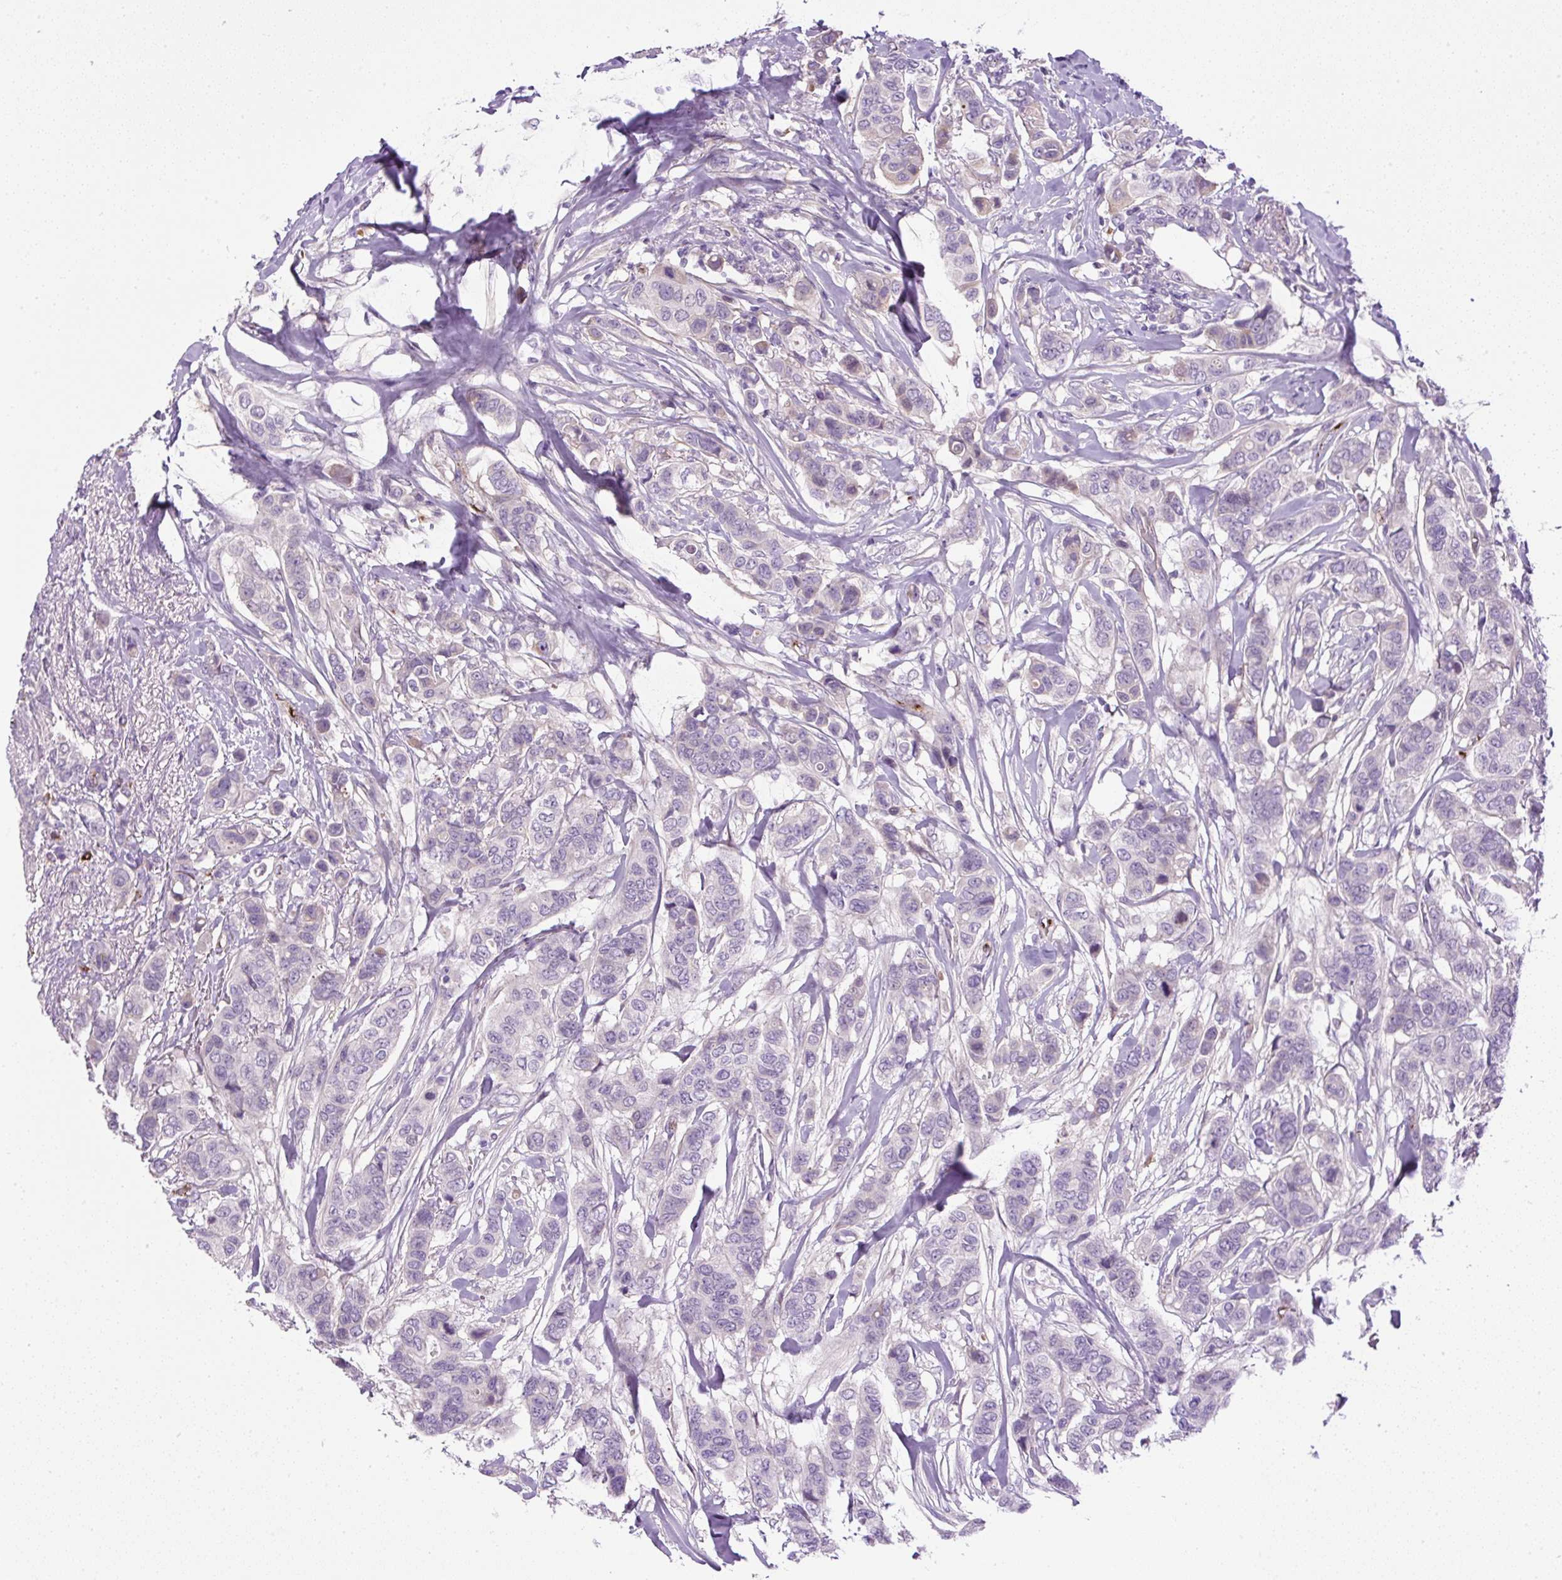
{"staining": {"intensity": "negative", "quantity": "none", "location": "none"}, "tissue": "breast cancer", "cell_type": "Tumor cells", "image_type": "cancer", "snomed": [{"axis": "morphology", "description": "Lobular carcinoma"}, {"axis": "topography", "description": "Breast"}], "caption": "The histopathology image exhibits no staining of tumor cells in breast lobular carcinoma.", "gene": "LEFTY2", "patient": {"sex": "female", "age": 51}}